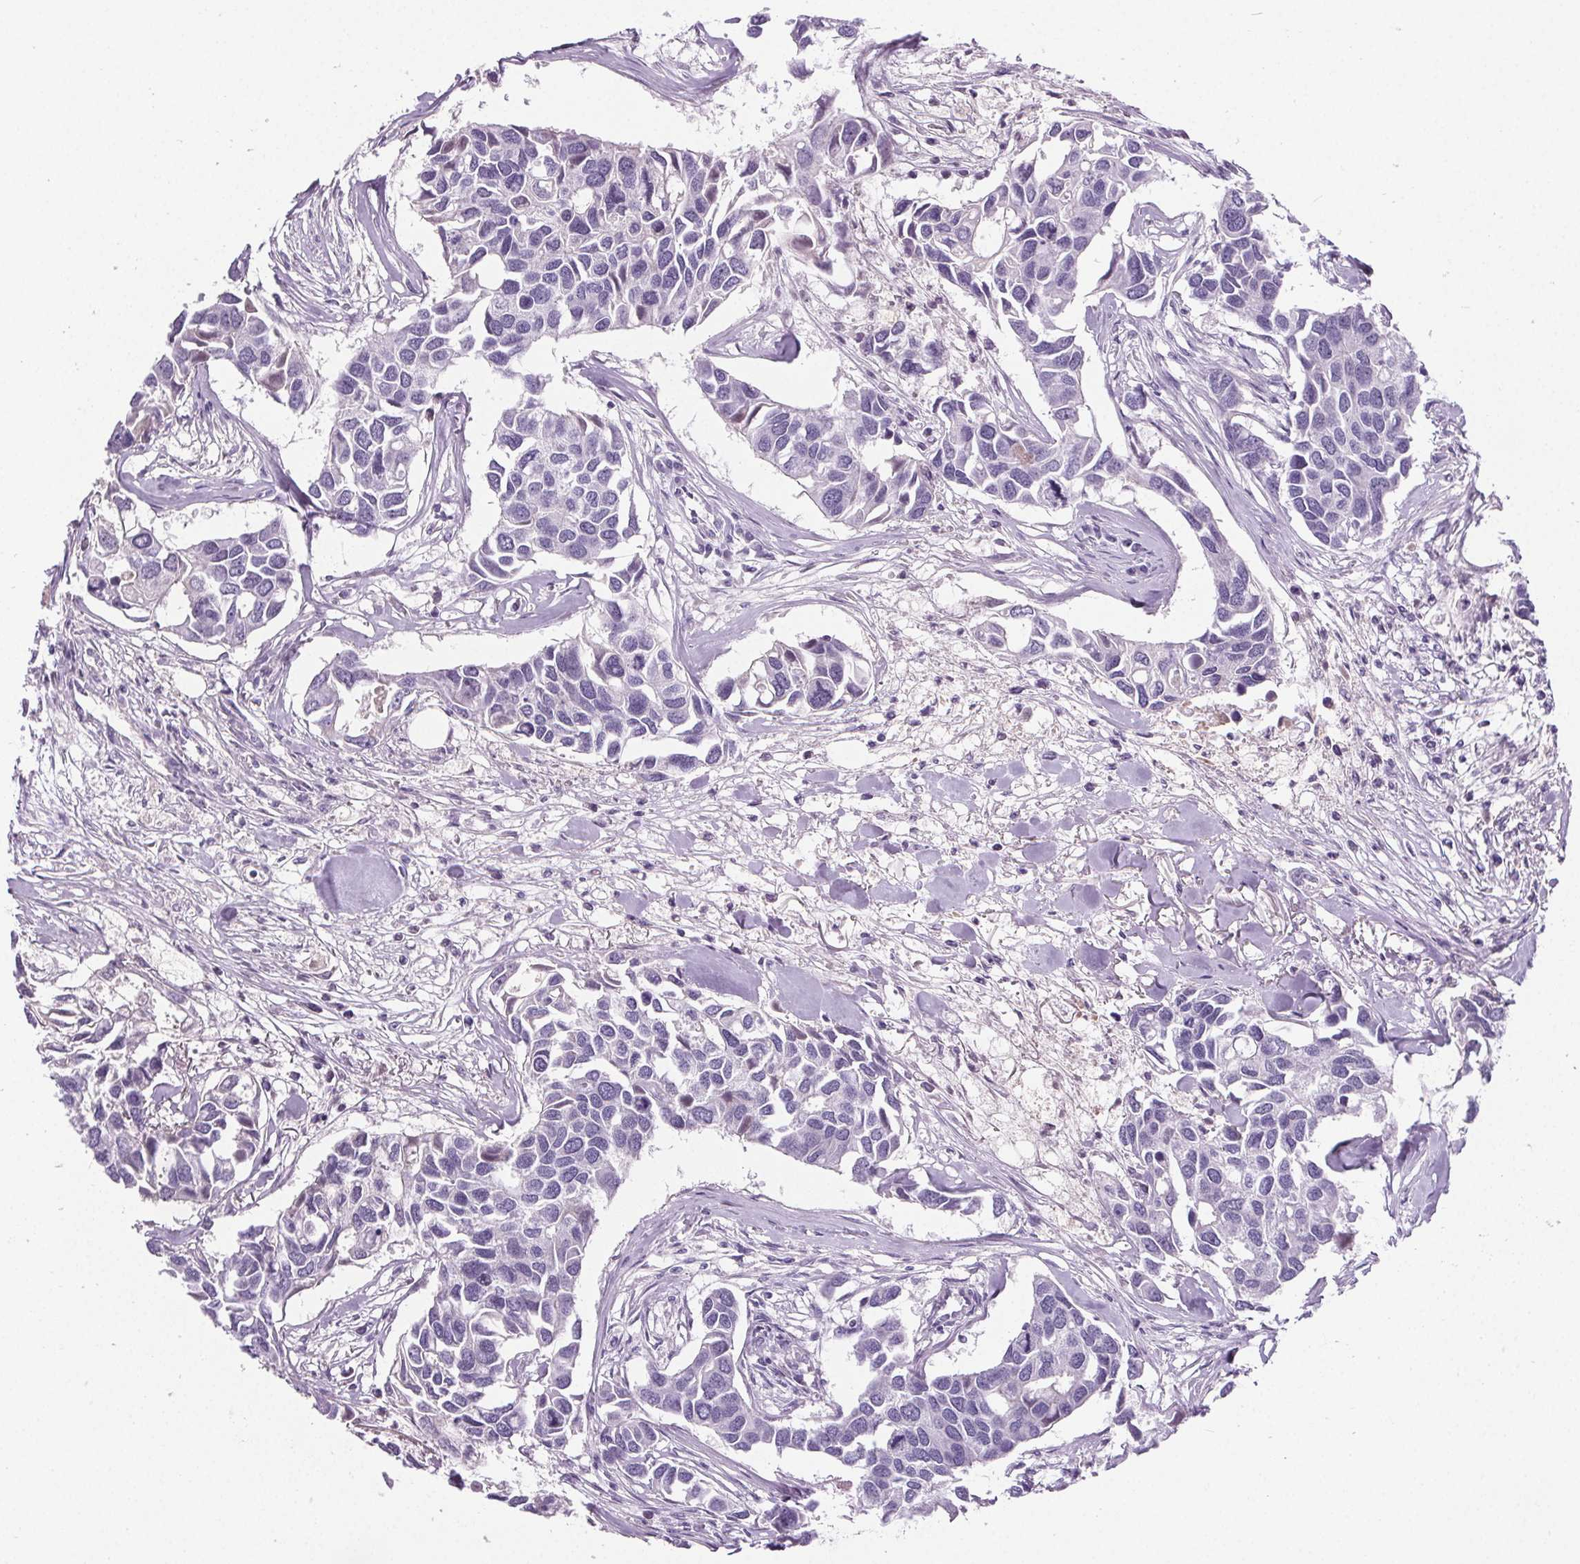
{"staining": {"intensity": "negative", "quantity": "none", "location": "none"}, "tissue": "breast cancer", "cell_type": "Tumor cells", "image_type": "cancer", "snomed": [{"axis": "morphology", "description": "Duct carcinoma"}, {"axis": "topography", "description": "Breast"}], "caption": "IHC photomicrograph of neoplastic tissue: human intraductal carcinoma (breast) stained with DAB demonstrates no significant protein expression in tumor cells.", "gene": "CD5L", "patient": {"sex": "female", "age": 83}}